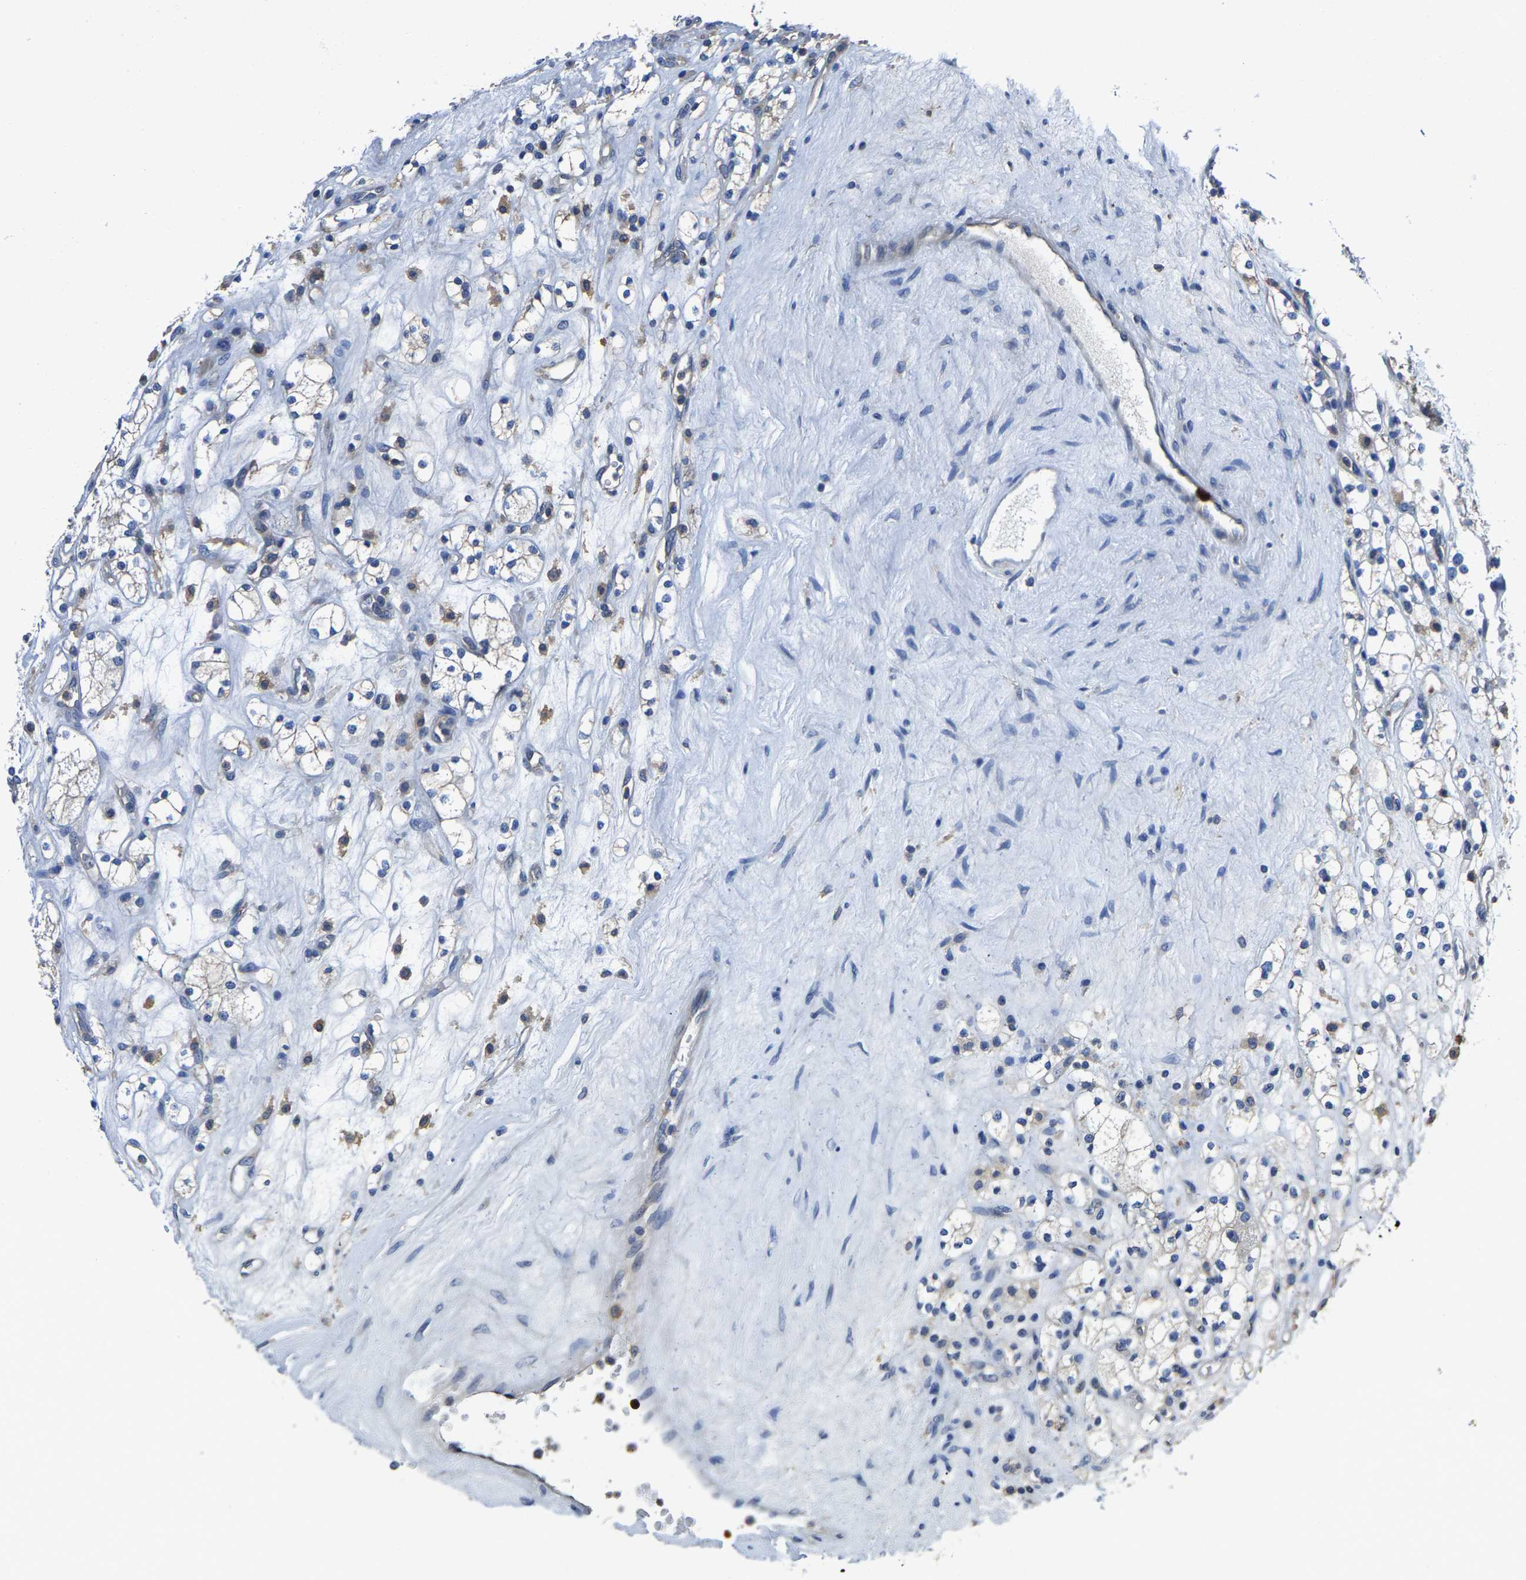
{"staining": {"intensity": "weak", "quantity": "<25%", "location": "cytoplasmic/membranous"}, "tissue": "renal cancer", "cell_type": "Tumor cells", "image_type": "cancer", "snomed": [{"axis": "morphology", "description": "Adenocarcinoma, NOS"}, {"axis": "topography", "description": "Kidney"}], "caption": "Adenocarcinoma (renal) stained for a protein using IHC reveals no staining tumor cells.", "gene": "TRAF6", "patient": {"sex": "male", "age": 77}}